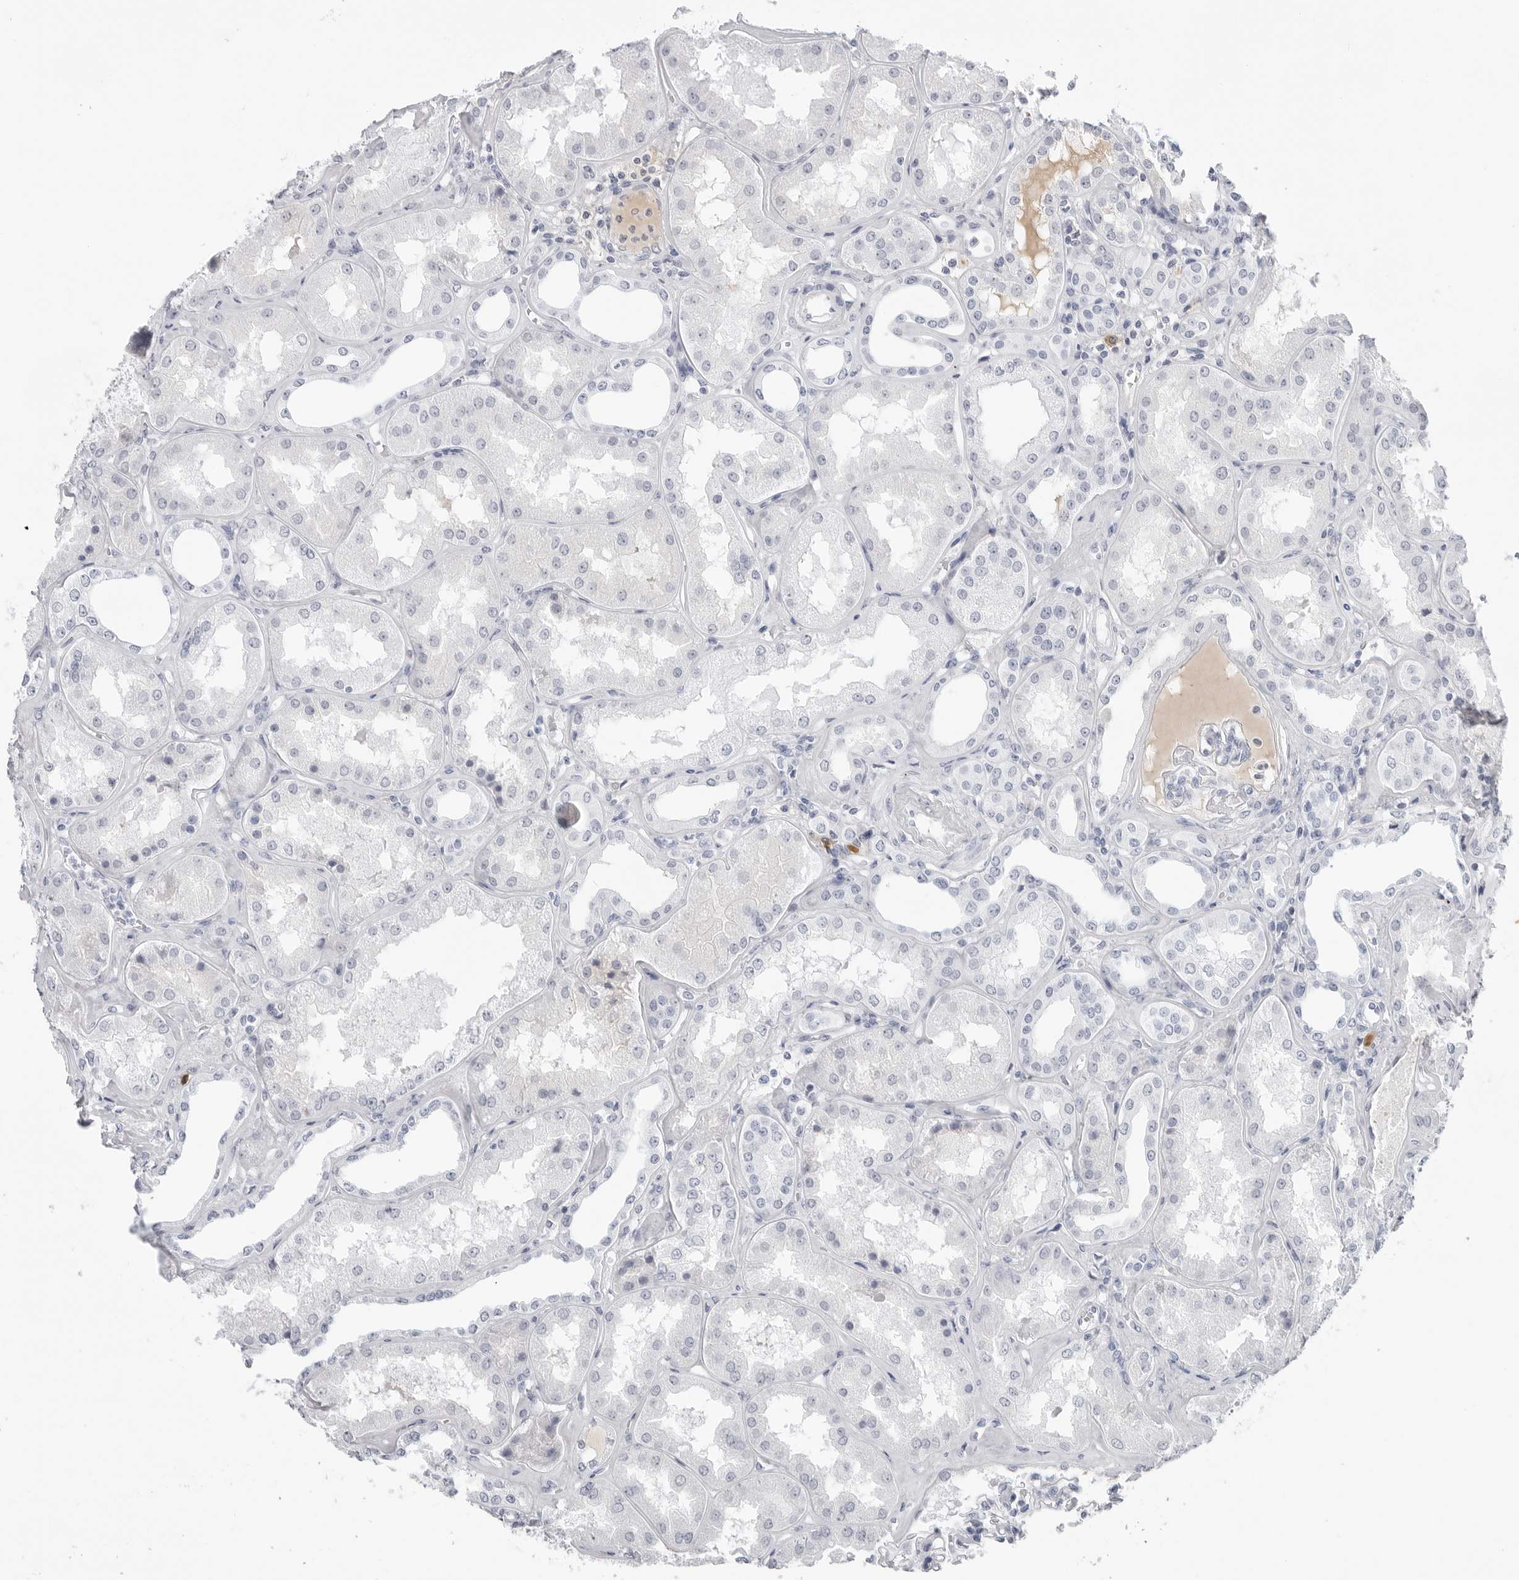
{"staining": {"intensity": "negative", "quantity": "none", "location": "none"}, "tissue": "kidney", "cell_type": "Cells in glomeruli", "image_type": "normal", "snomed": [{"axis": "morphology", "description": "Normal tissue, NOS"}, {"axis": "topography", "description": "Kidney"}], "caption": "The IHC histopathology image has no significant staining in cells in glomeruli of kidney.", "gene": "AMPD1", "patient": {"sex": "female", "age": 56}}